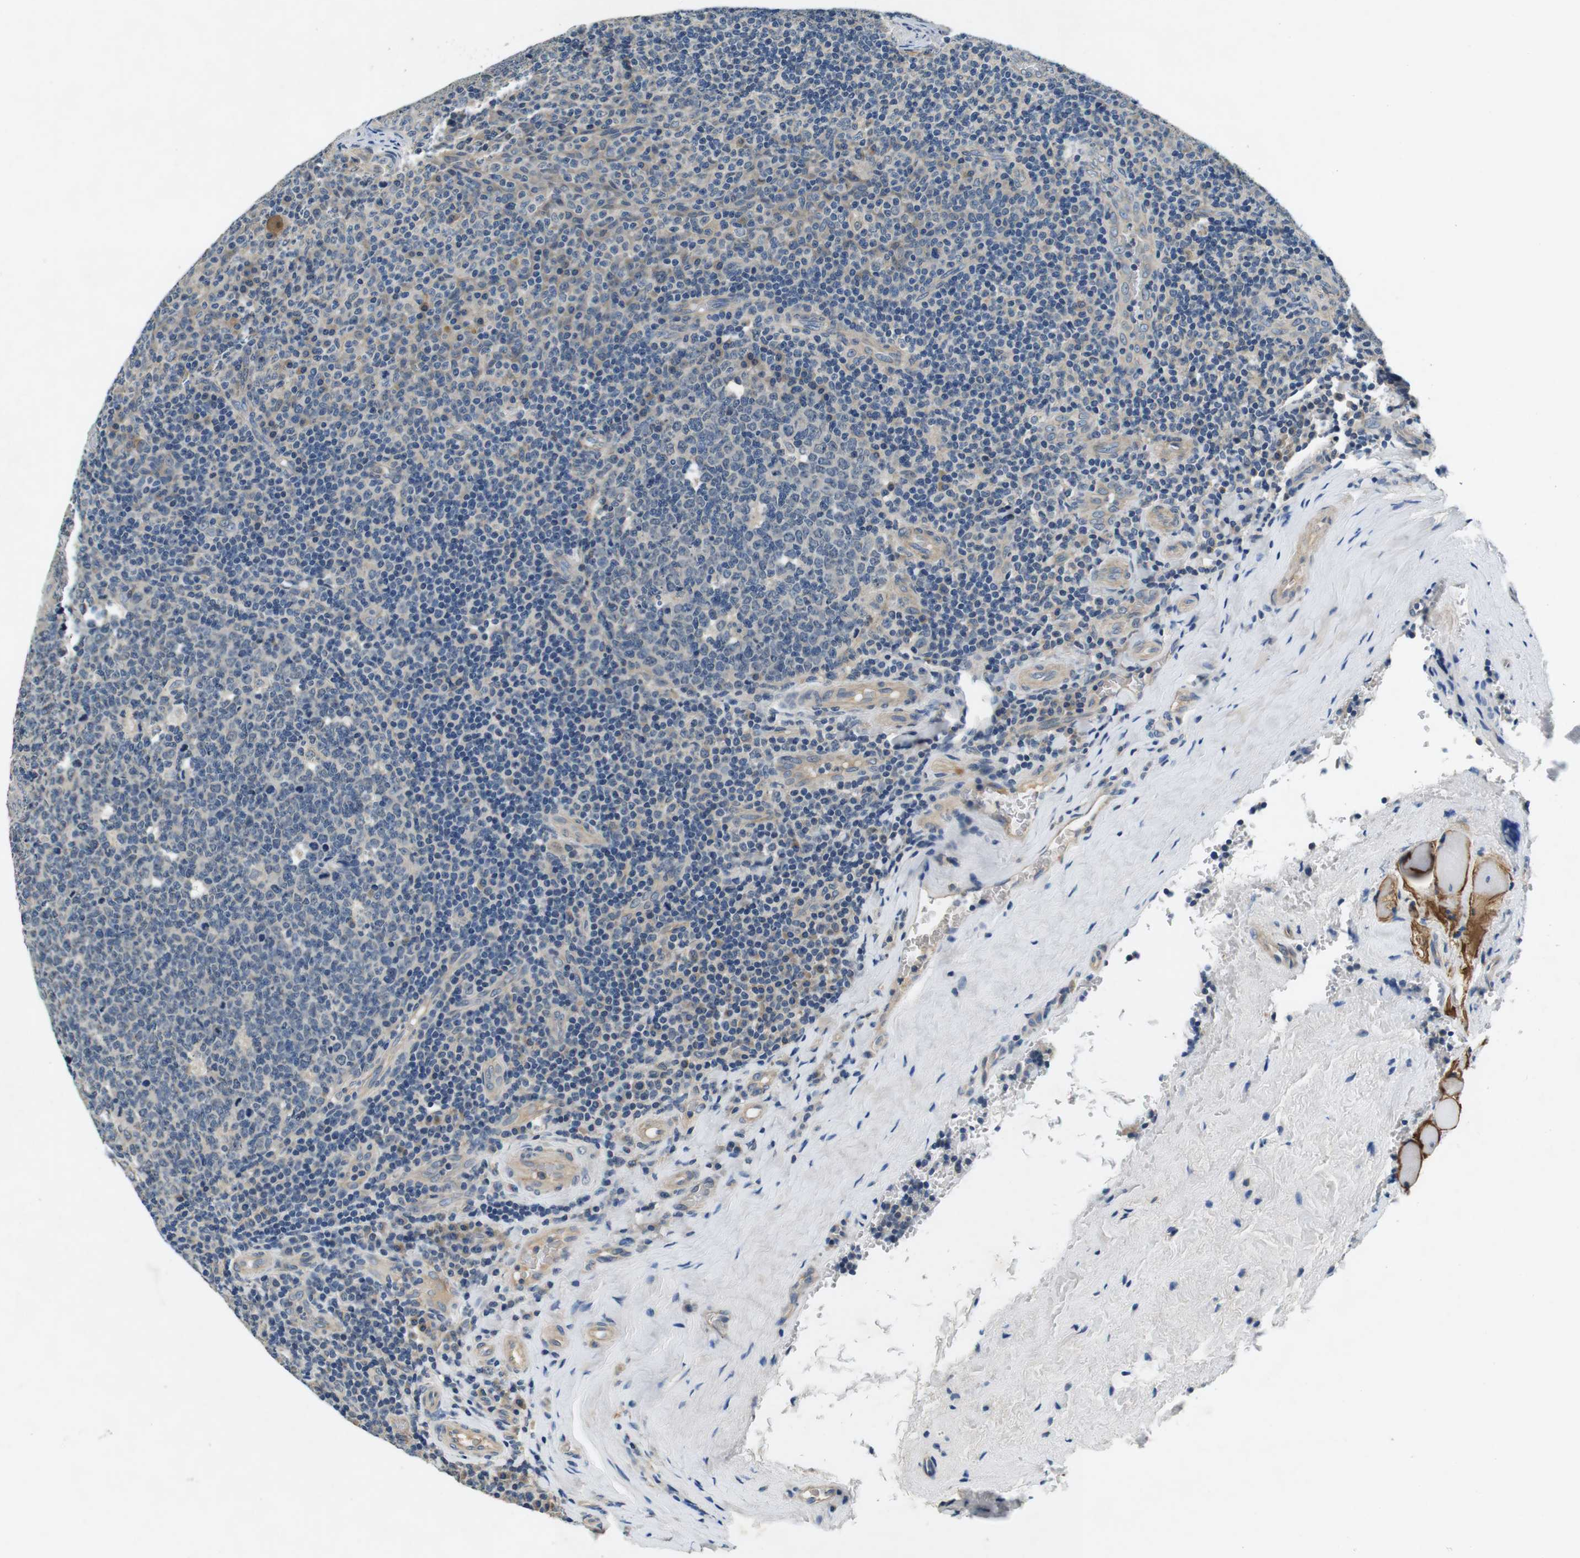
{"staining": {"intensity": "negative", "quantity": "none", "location": "none"}, "tissue": "tonsil", "cell_type": "Germinal center cells", "image_type": "normal", "snomed": [{"axis": "morphology", "description": "Normal tissue, NOS"}, {"axis": "topography", "description": "Tonsil"}], "caption": "Immunohistochemistry of benign tonsil reveals no positivity in germinal center cells.", "gene": "DTNA", "patient": {"sex": "male", "age": 17}}